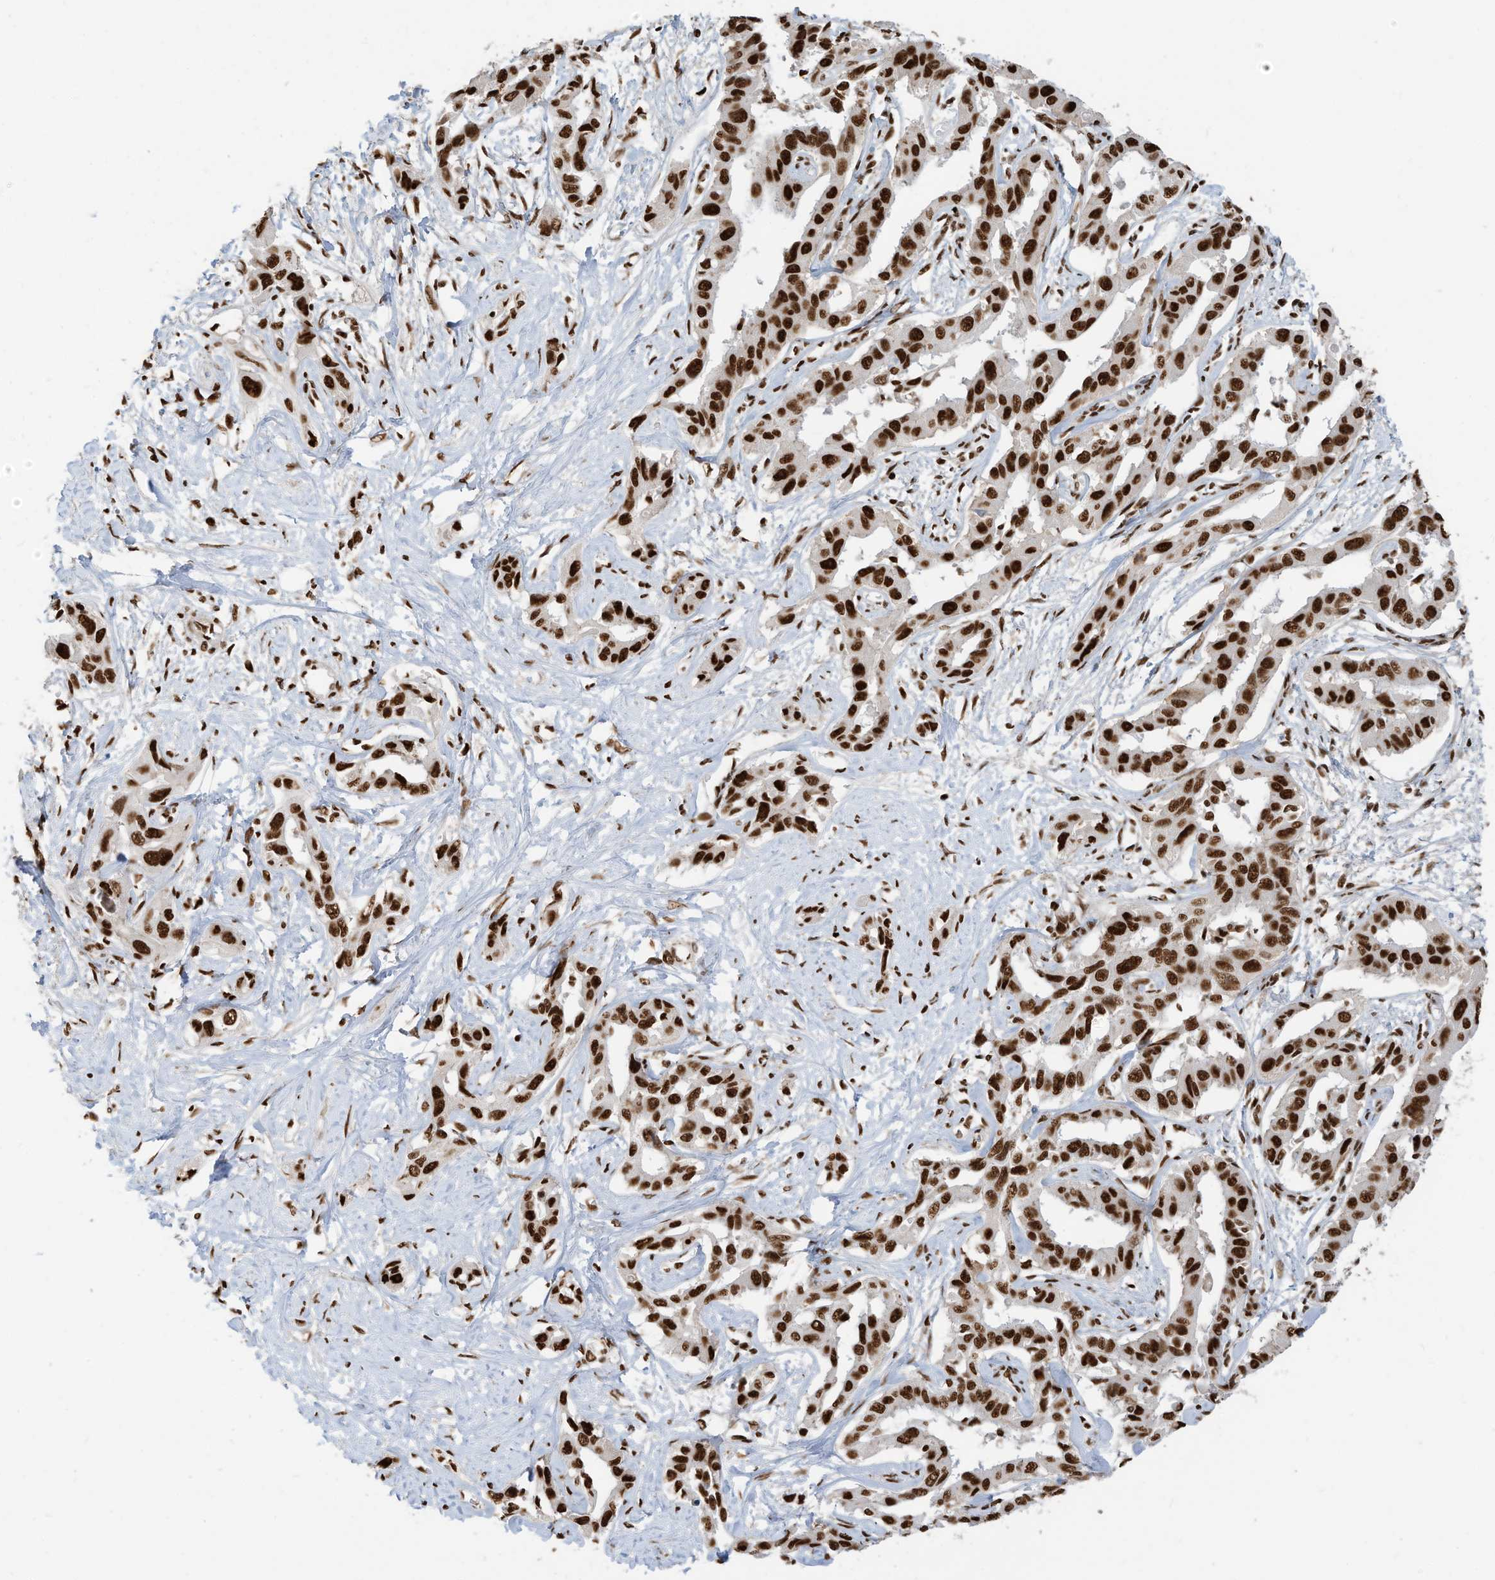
{"staining": {"intensity": "strong", "quantity": ">75%", "location": "nuclear"}, "tissue": "liver cancer", "cell_type": "Tumor cells", "image_type": "cancer", "snomed": [{"axis": "morphology", "description": "Cholangiocarcinoma"}, {"axis": "topography", "description": "Liver"}], "caption": "An immunohistochemistry photomicrograph of tumor tissue is shown. Protein staining in brown shows strong nuclear positivity in liver cancer (cholangiocarcinoma) within tumor cells.", "gene": "SAMD15", "patient": {"sex": "male", "age": 59}}